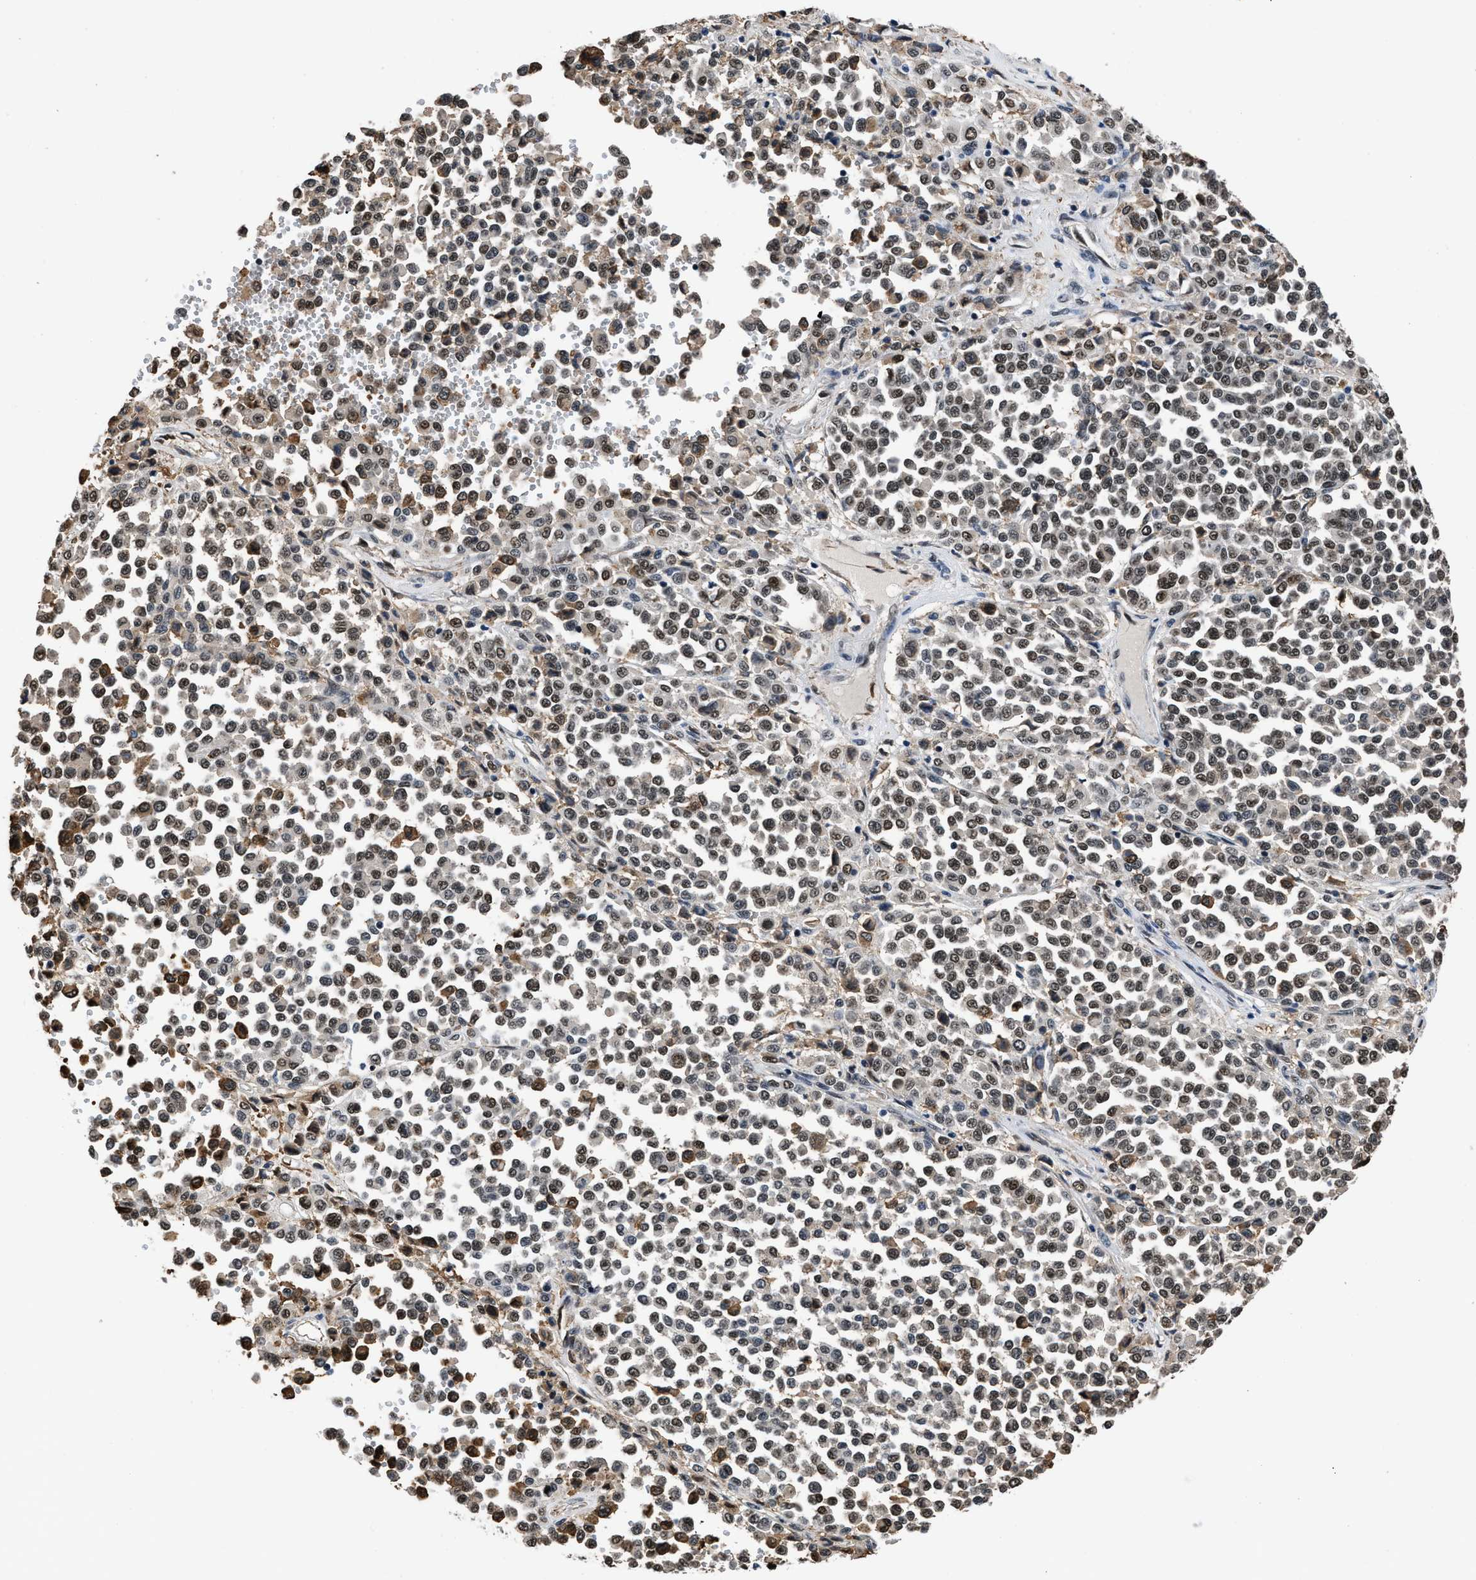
{"staining": {"intensity": "moderate", "quantity": ">75%", "location": "nuclear"}, "tissue": "melanoma", "cell_type": "Tumor cells", "image_type": "cancer", "snomed": [{"axis": "morphology", "description": "Malignant melanoma, Metastatic site"}, {"axis": "topography", "description": "Pancreas"}], "caption": "Immunohistochemistry staining of malignant melanoma (metastatic site), which reveals medium levels of moderate nuclear expression in approximately >75% of tumor cells indicating moderate nuclear protein expression. The staining was performed using DAB (brown) for protein detection and nuclei were counterstained in hematoxylin (blue).", "gene": "HNRNPH2", "patient": {"sex": "female", "age": 30}}